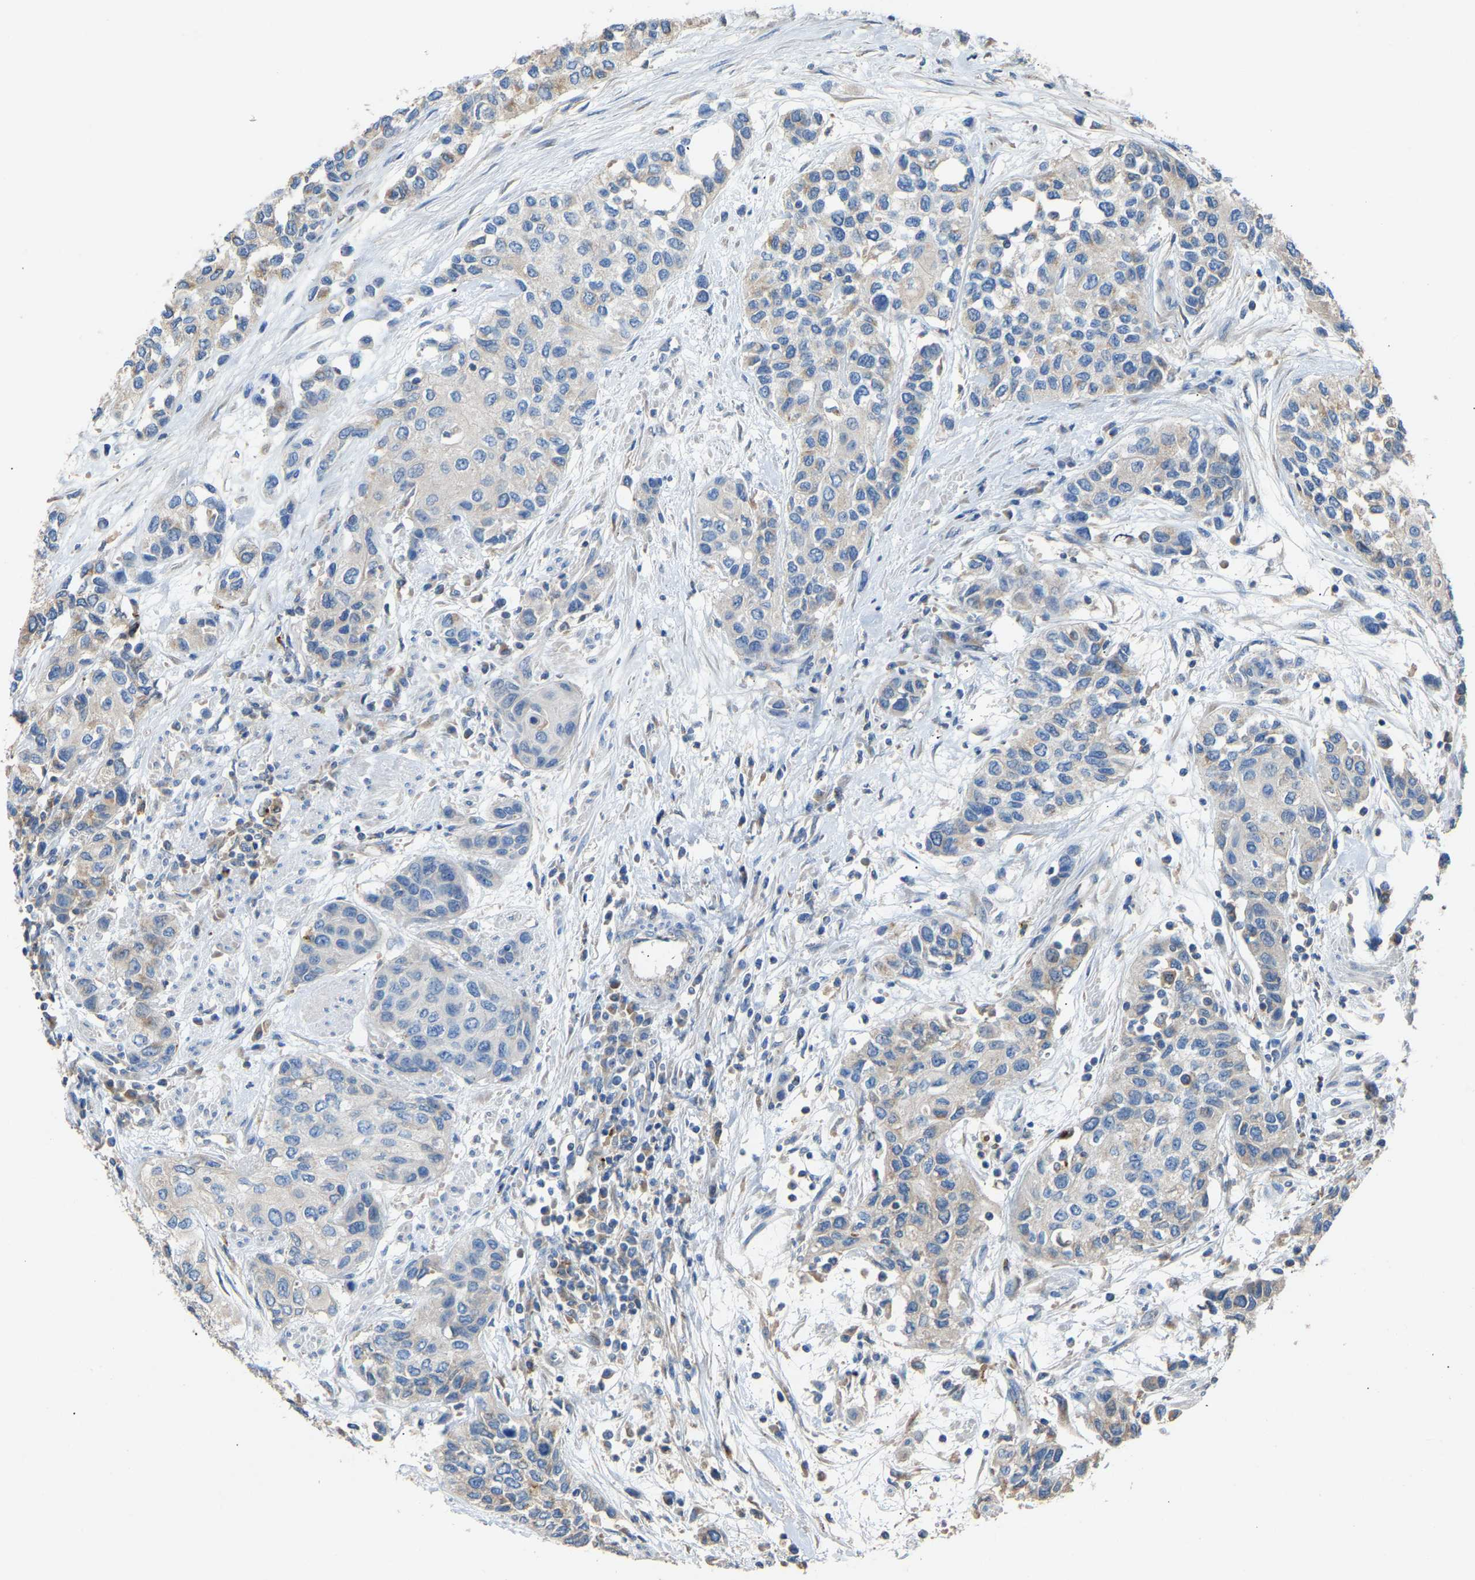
{"staining": {"intensity": "negative", "quantity": "none", "location": "none"}, "tissue": "urothelial cancer", "cell_type": "Tumor cells", "image_type": "cancer", "snomed": [{"axis": "morphology", "description": "Urothelial carcinoma, High grade"}, {"axis": "topography", "description": "Urinary bladder"}], "caption": "Tumor cells are negative for brown protein staining in urothelial carcinoma (high-grade).", "gene": "RGP1", "patient": {"sex": "female", "age": 56}}